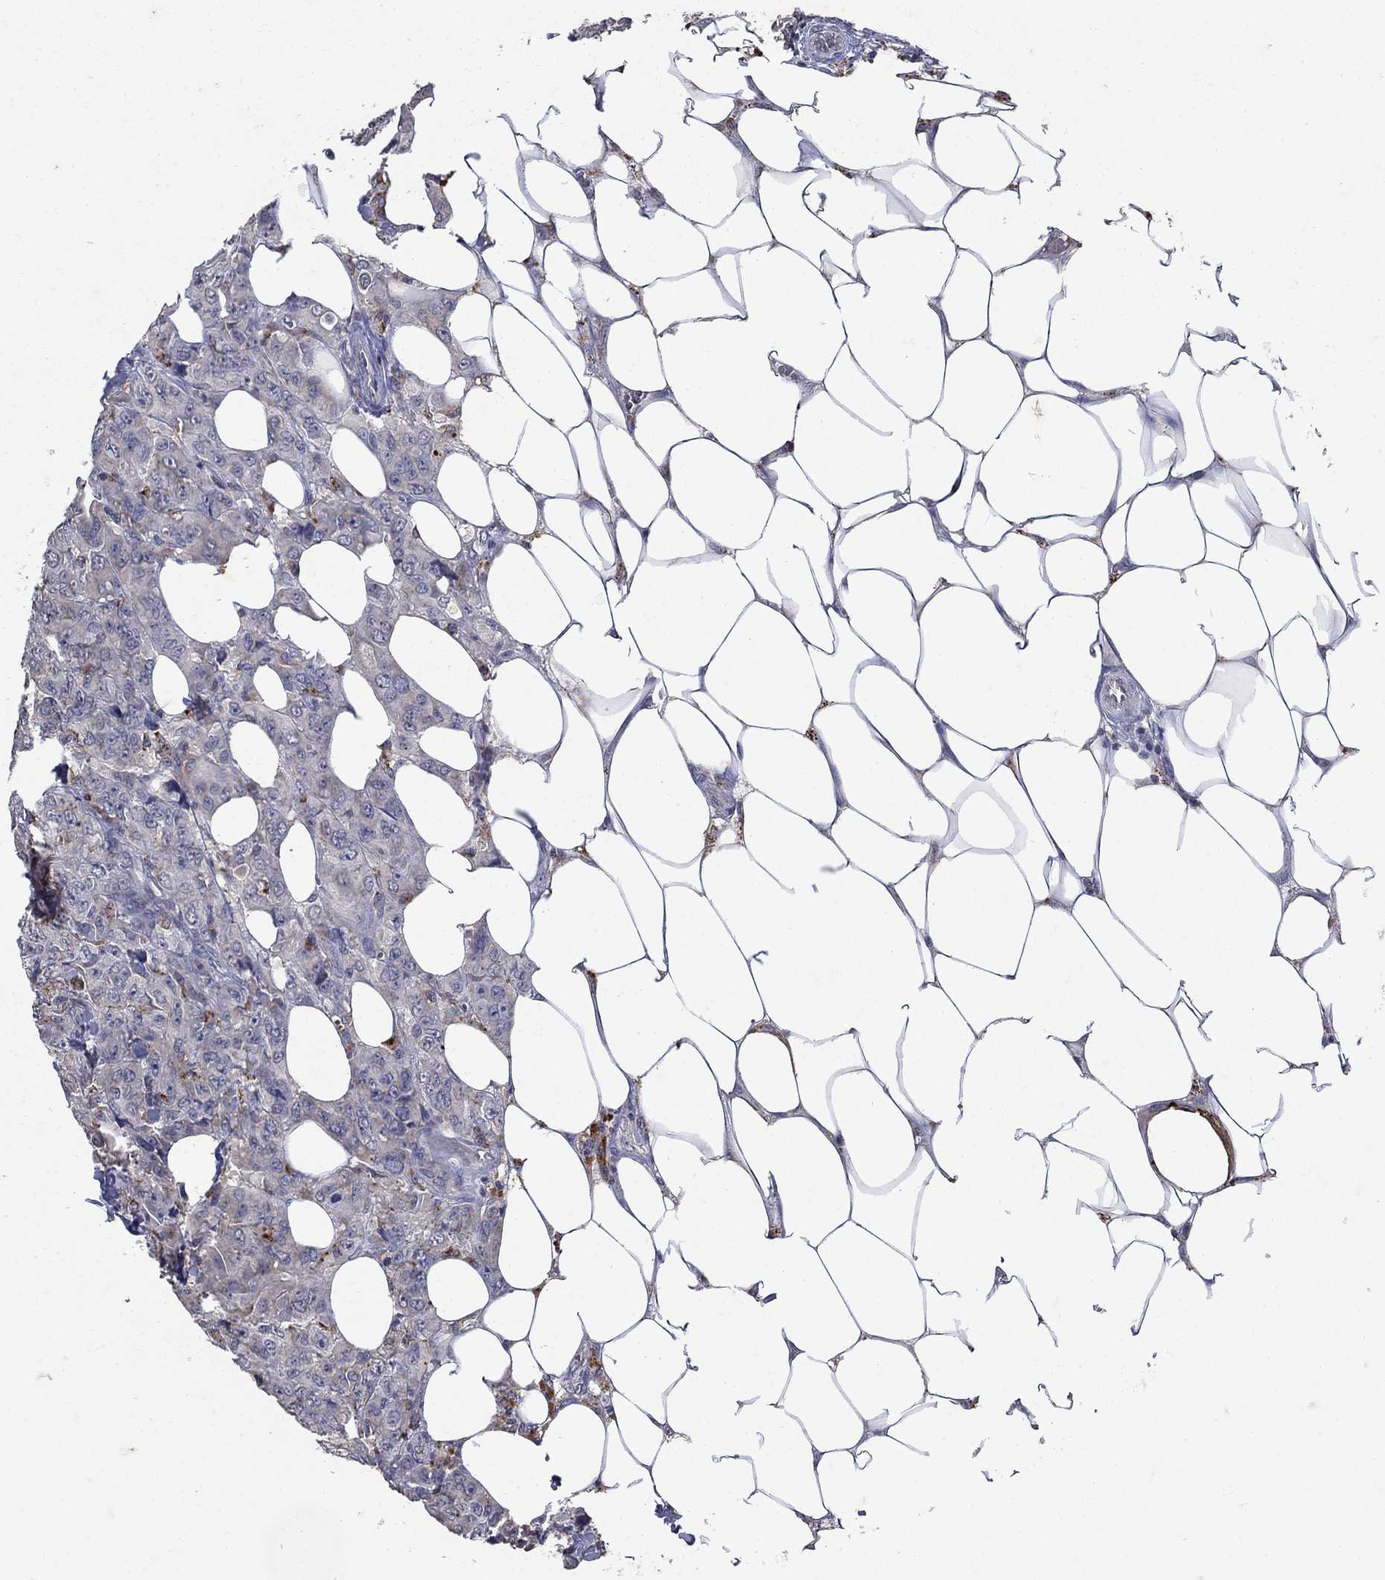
{"staining": {"intensity": "weak", "quantity": "<25%", "location": "cytoplasmic/membranous"}, "tissue": "breast cancer", "cell_type": "Tumor cells", "image_type": "cancer", "snomed": [{"axis": "morphology", "description": "Duct carcinoma"}, {"axis": "topography", "description": "Breast"}], "caption": "DAB (3,3'-diaminobenzidine) immunohistochemical staining of breast intraductal carcinoma reveals no significant expression in tumor cells. (IHC, brightfield microscopy, high magnification).", "gene": "NPC2", "patient": {"sex": "female", "age": 43}}